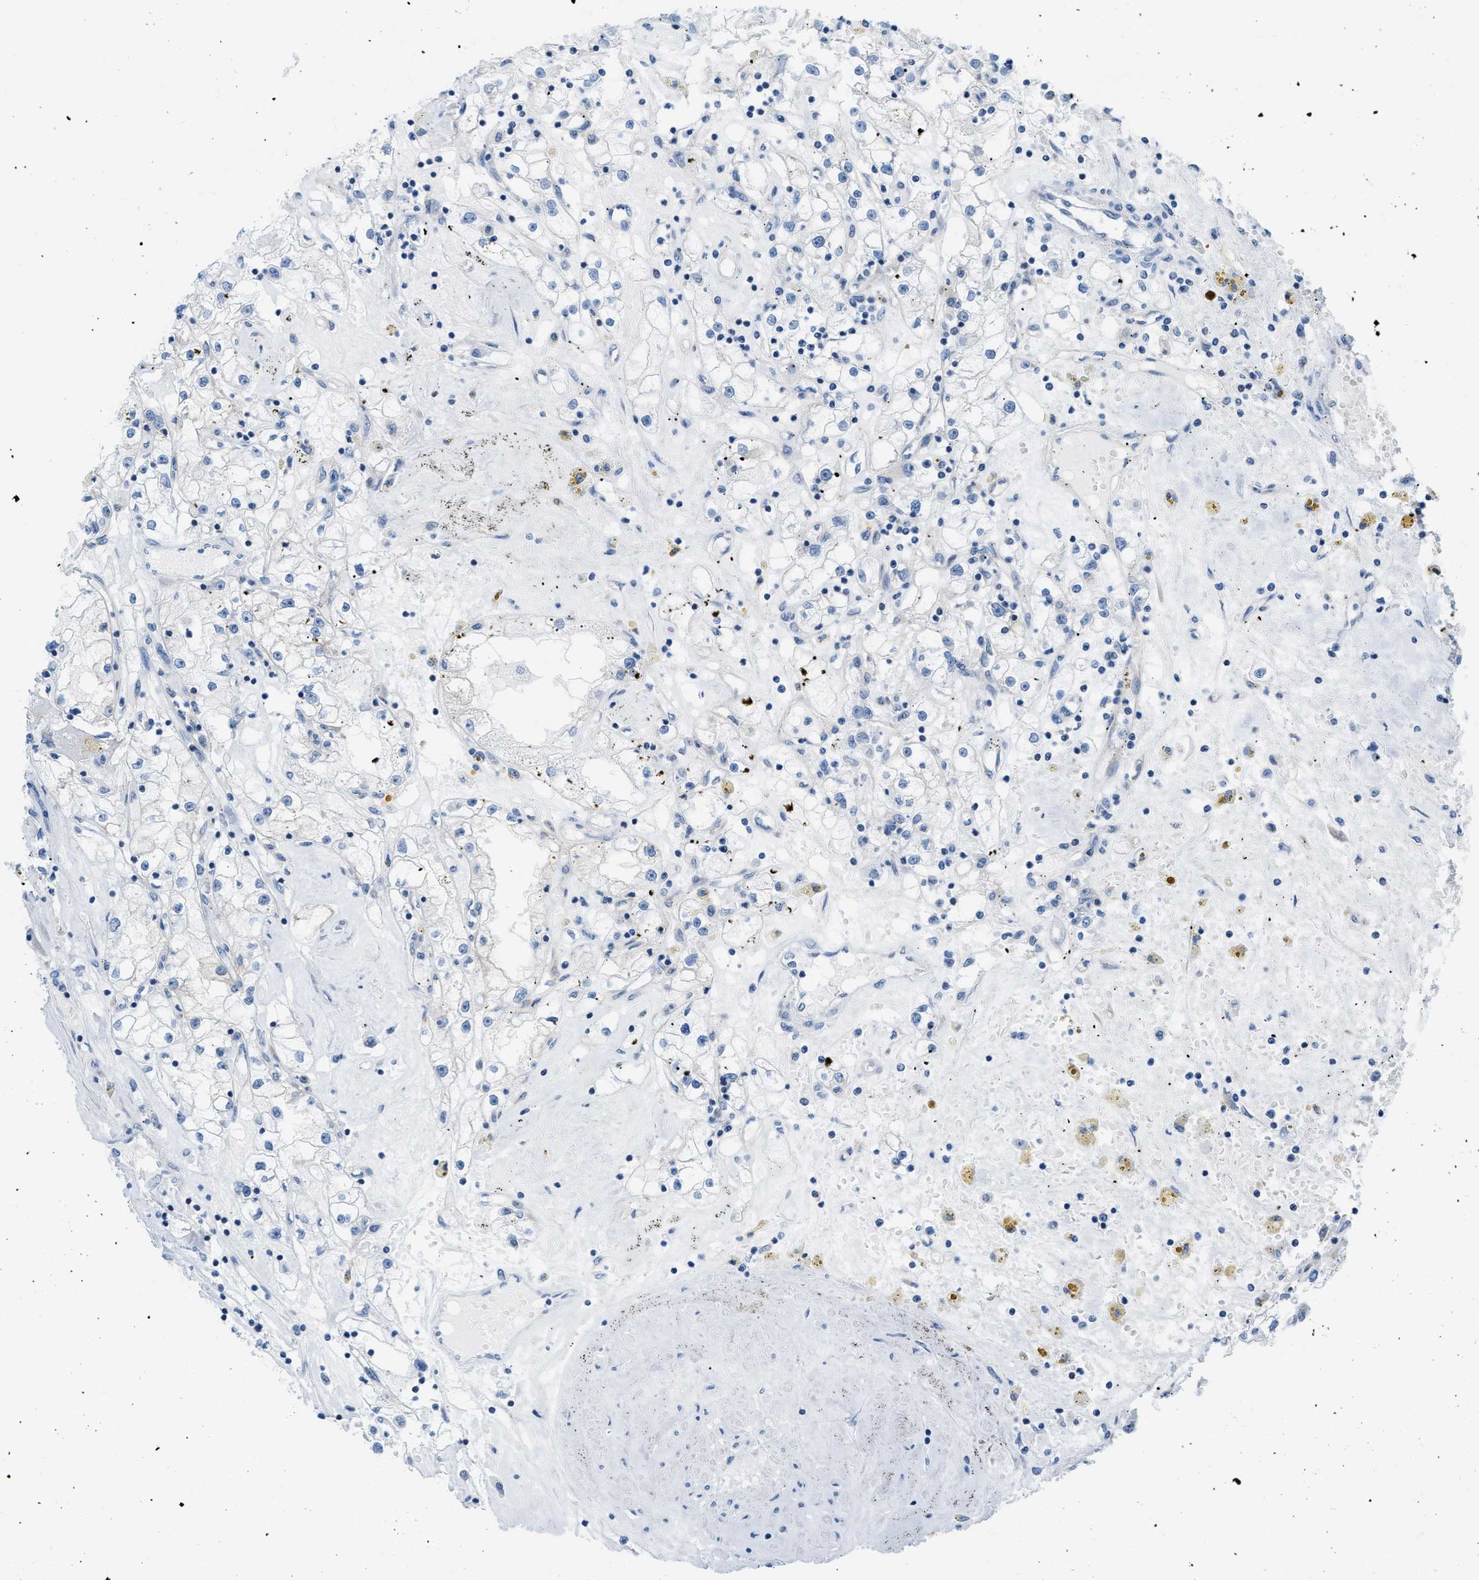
{"staining": {"intensity": "negative", "quantity": "none", "location": "none"}, "tissue": "renal cancer", "cell_type": "Tumor cells", "image_type": "cancer", "snomed": [{"axis": "morphology", "description": "Adenocarcinoma, NOS"}, {"axis": "topography", "description": "Kidney"}], "caption": "Immunohistochemistry image of human renal cancer stained for a protein (brown), which shows no expression in tumor cells.", "gene": "ASGR1", "patient": {"sex": "male", "age": 56}}